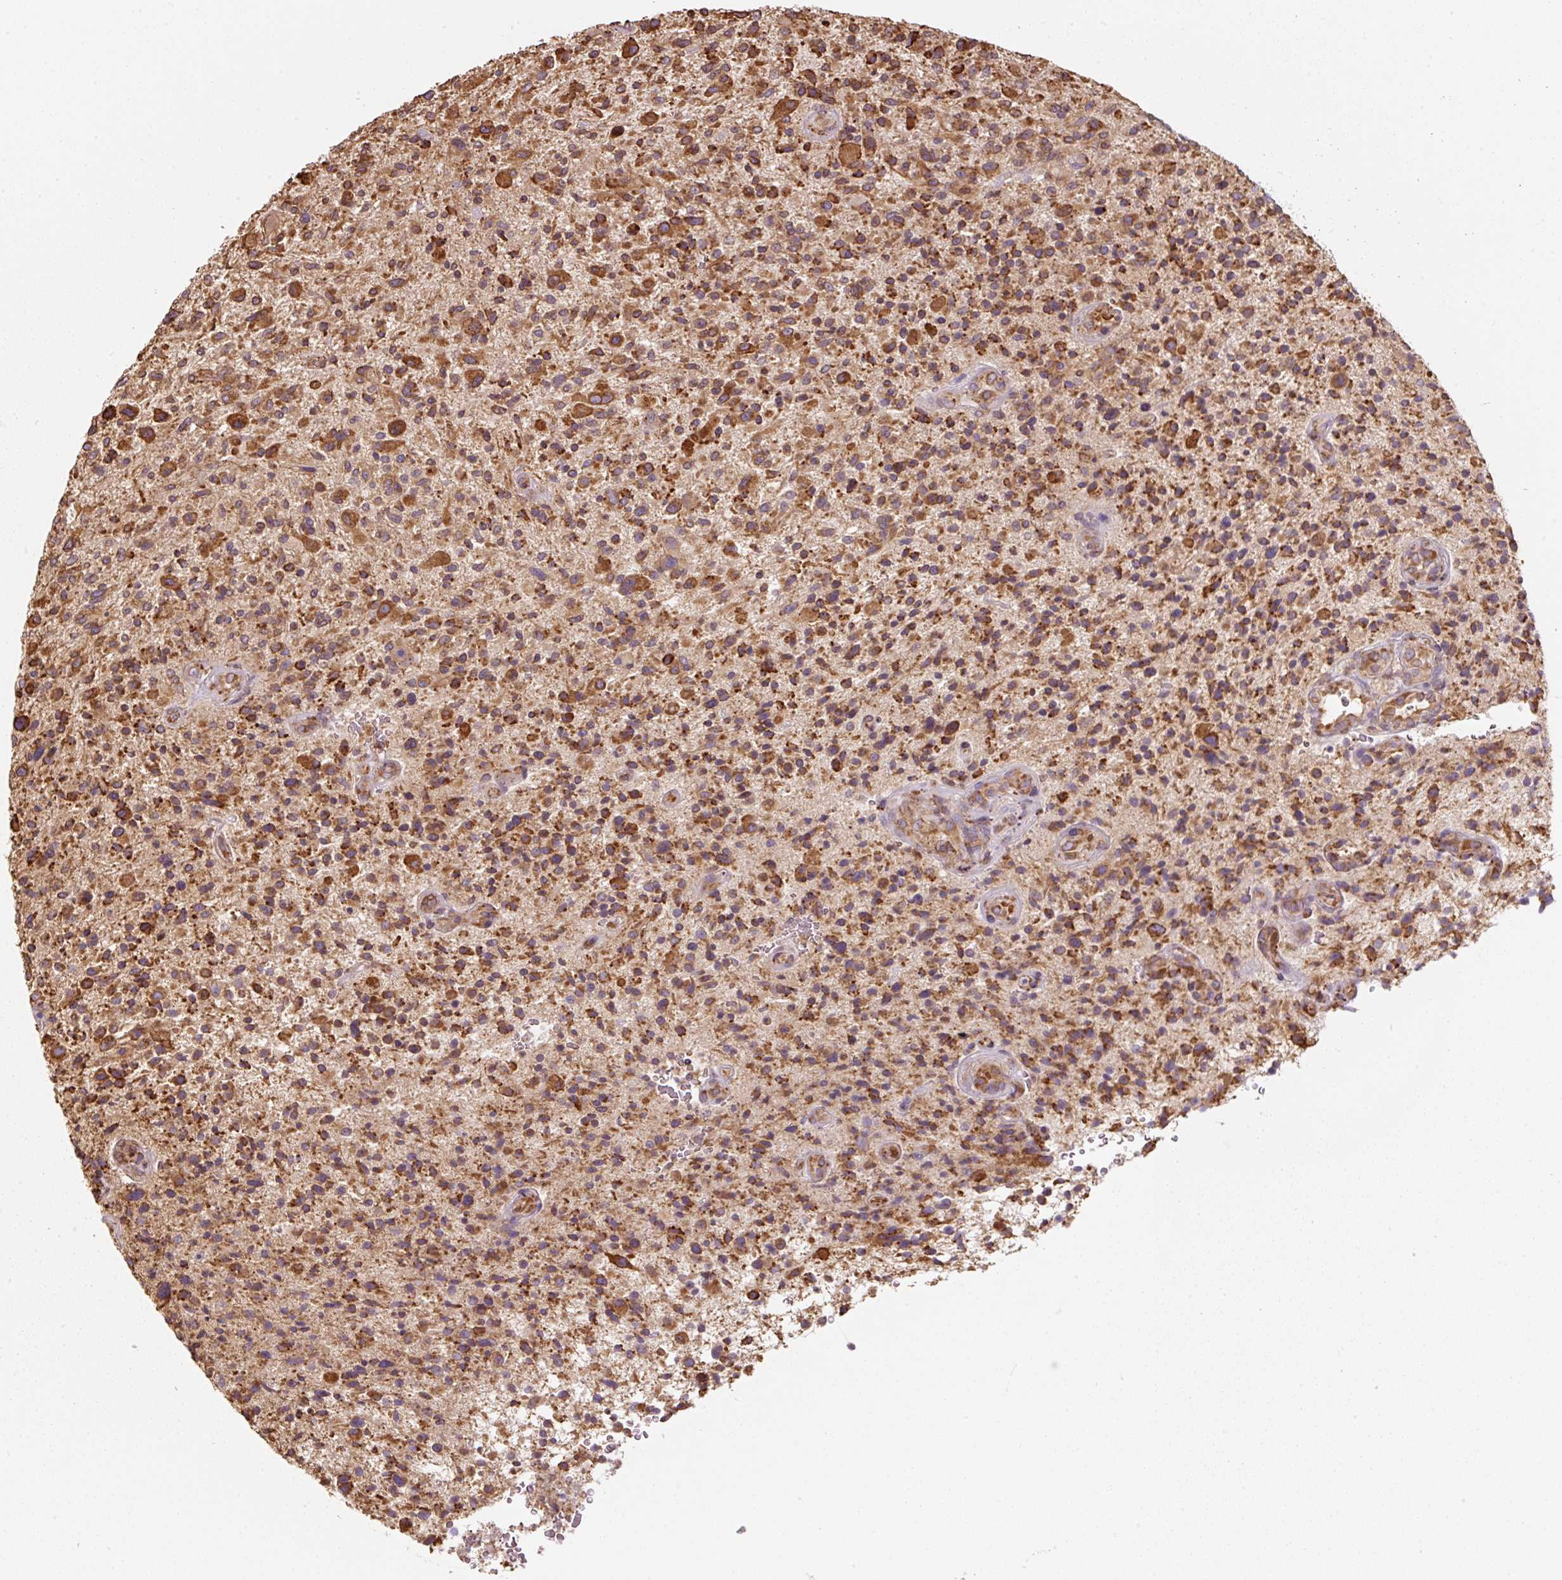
{"staining": {"intensity": "strong", "quantity": ">75%", "location": "cytoplasmic/membranous"}, "tissue": "glioma", "cell_type": "Tumor cells", "image_type": "cancer", "snomed": [{"axis": "morphology", "description": "Glioma, malignant, High grade"}, {"axis": "topography", "description": "Brain"}], "caption": "Immunohistochemistry (IHC) (DAB) staining of glioma displays strong cytoplasmic/membranous protein staining in approximately >75% of tumor cells. (brown staining indicates protein expression, while blue staining denotes nuclei).", "gene": "PRKCSH", "patient": {"sex": "male", "age": 47}}